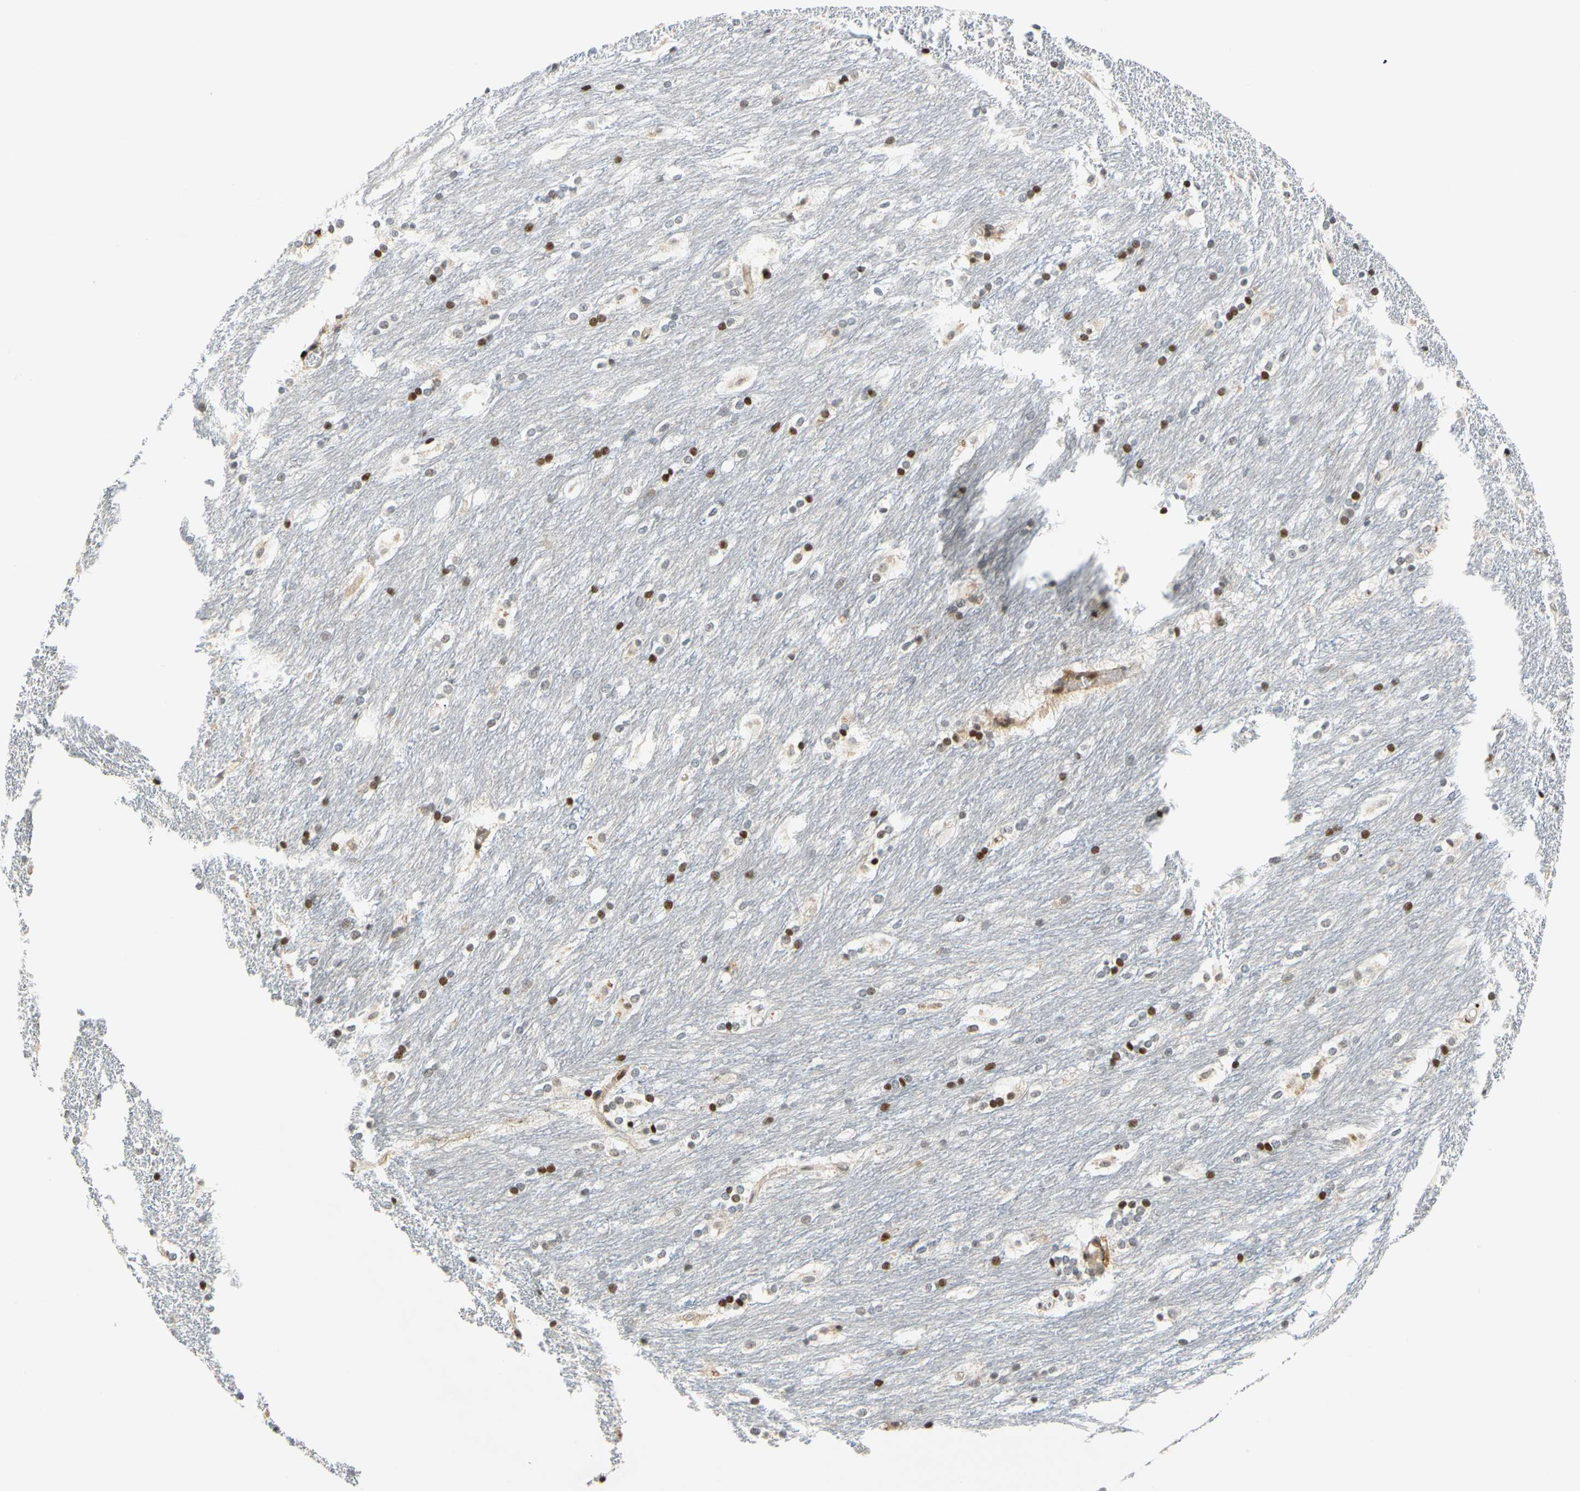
{"staining": {"intensity": "moderate", "quantity": "25%-75%", "location": "nuclear"}, "tissue": "caudate", "cell_type": "Glial cells", "image_type": "normal", "snomed": [{"axis": "morphology", "description": "Normal tissue, NOS"}, {"axis": "topography", "description": "Lateral ventricle wall"}], "caption": "Caudate was stained to show a protein in brown. There is medium levels of moderate nuclear staining in approximately 25%-75% of glial cells. (brown staining indicates protein expression, while blue staining denotes nuclei).", "gene": "CDK7", "patient": {"sex": "female", "age": 19}}